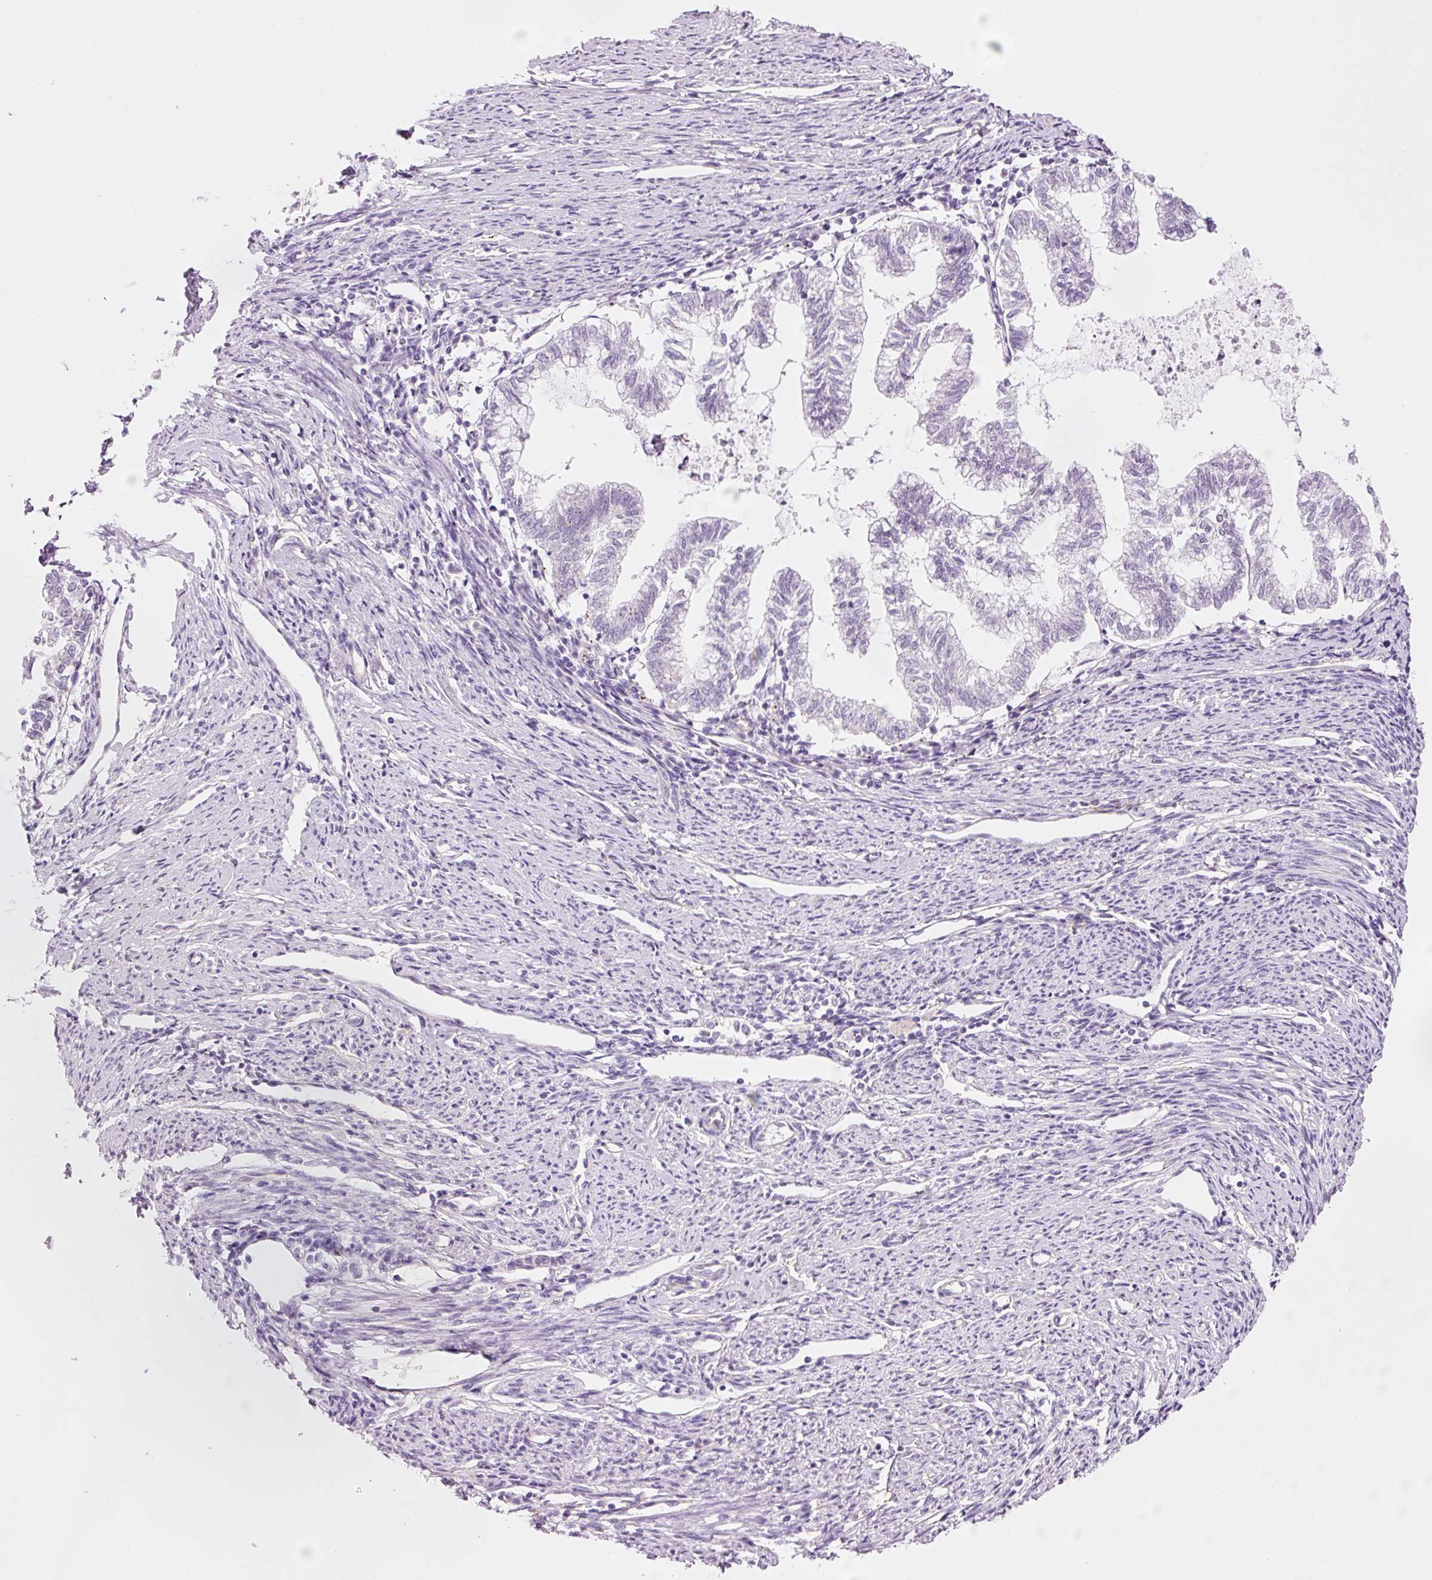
{"staining": {"intensity": "negative", "quantity": "none", "location": "none"}, "tissue": "endometrial cancer", "cell_type": "Tumor cells", "image_type": "cancer", "snomed": [{"axis": "morphology", "description": "Adenocarcinoma, NOS"}, {"axis": "topography", "description": "Endometrium"}], "caption": "IHC of human adenocarcinoma (endometrial) demonstrates no positivity in tumor cells. The staining was performed using DAB (3,3'-diaminobenzidine) to visualize the protein expression in brown, while the nuclei were stained in blue with hematoxylin (Magnification: 20x).", "gene": "HSPA4L", "patient": {"sex": "female", "age": 79}}